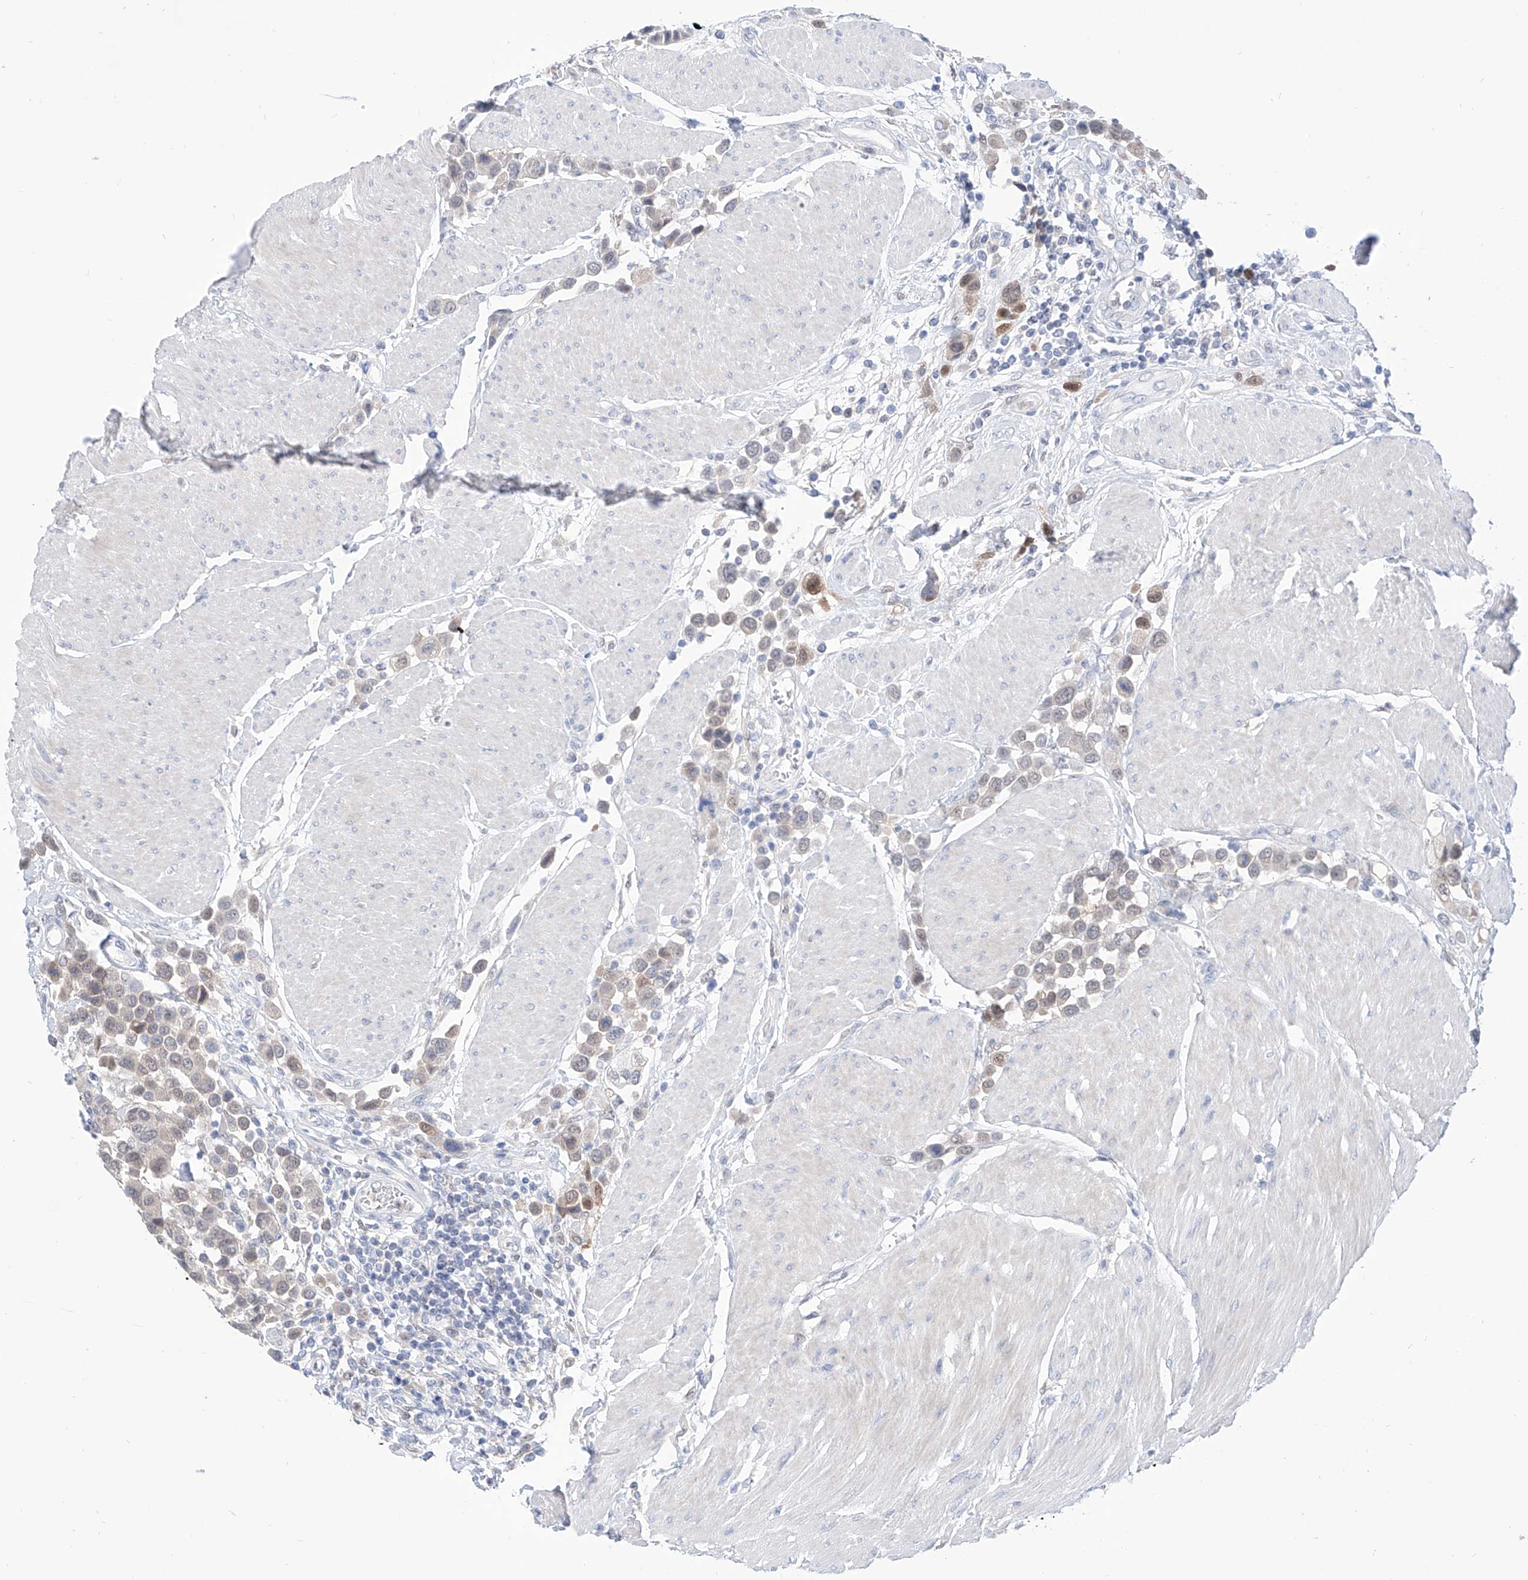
{"staining": {"intensity": "weak", "quantity": "<25%", "location": "cytoplasmic/membranous"}, "tissue": "urothelial cancer", "cell_type": "Tumor cells", "image_type": "cancer", "snomed": [{"axis": "morphology", "description": "Urothelial carcinoma, High grade"}, {"axis": "topography", "description": "Urinary bladder"}], "caption": "High power microscopy photomicrograph of an IHC micrograph of urothelial carcinoma (high-grade), revealing no significant expression in tumor cells.", "gene": "PDXK", "patient": {"sex": "male", "age": 50}}